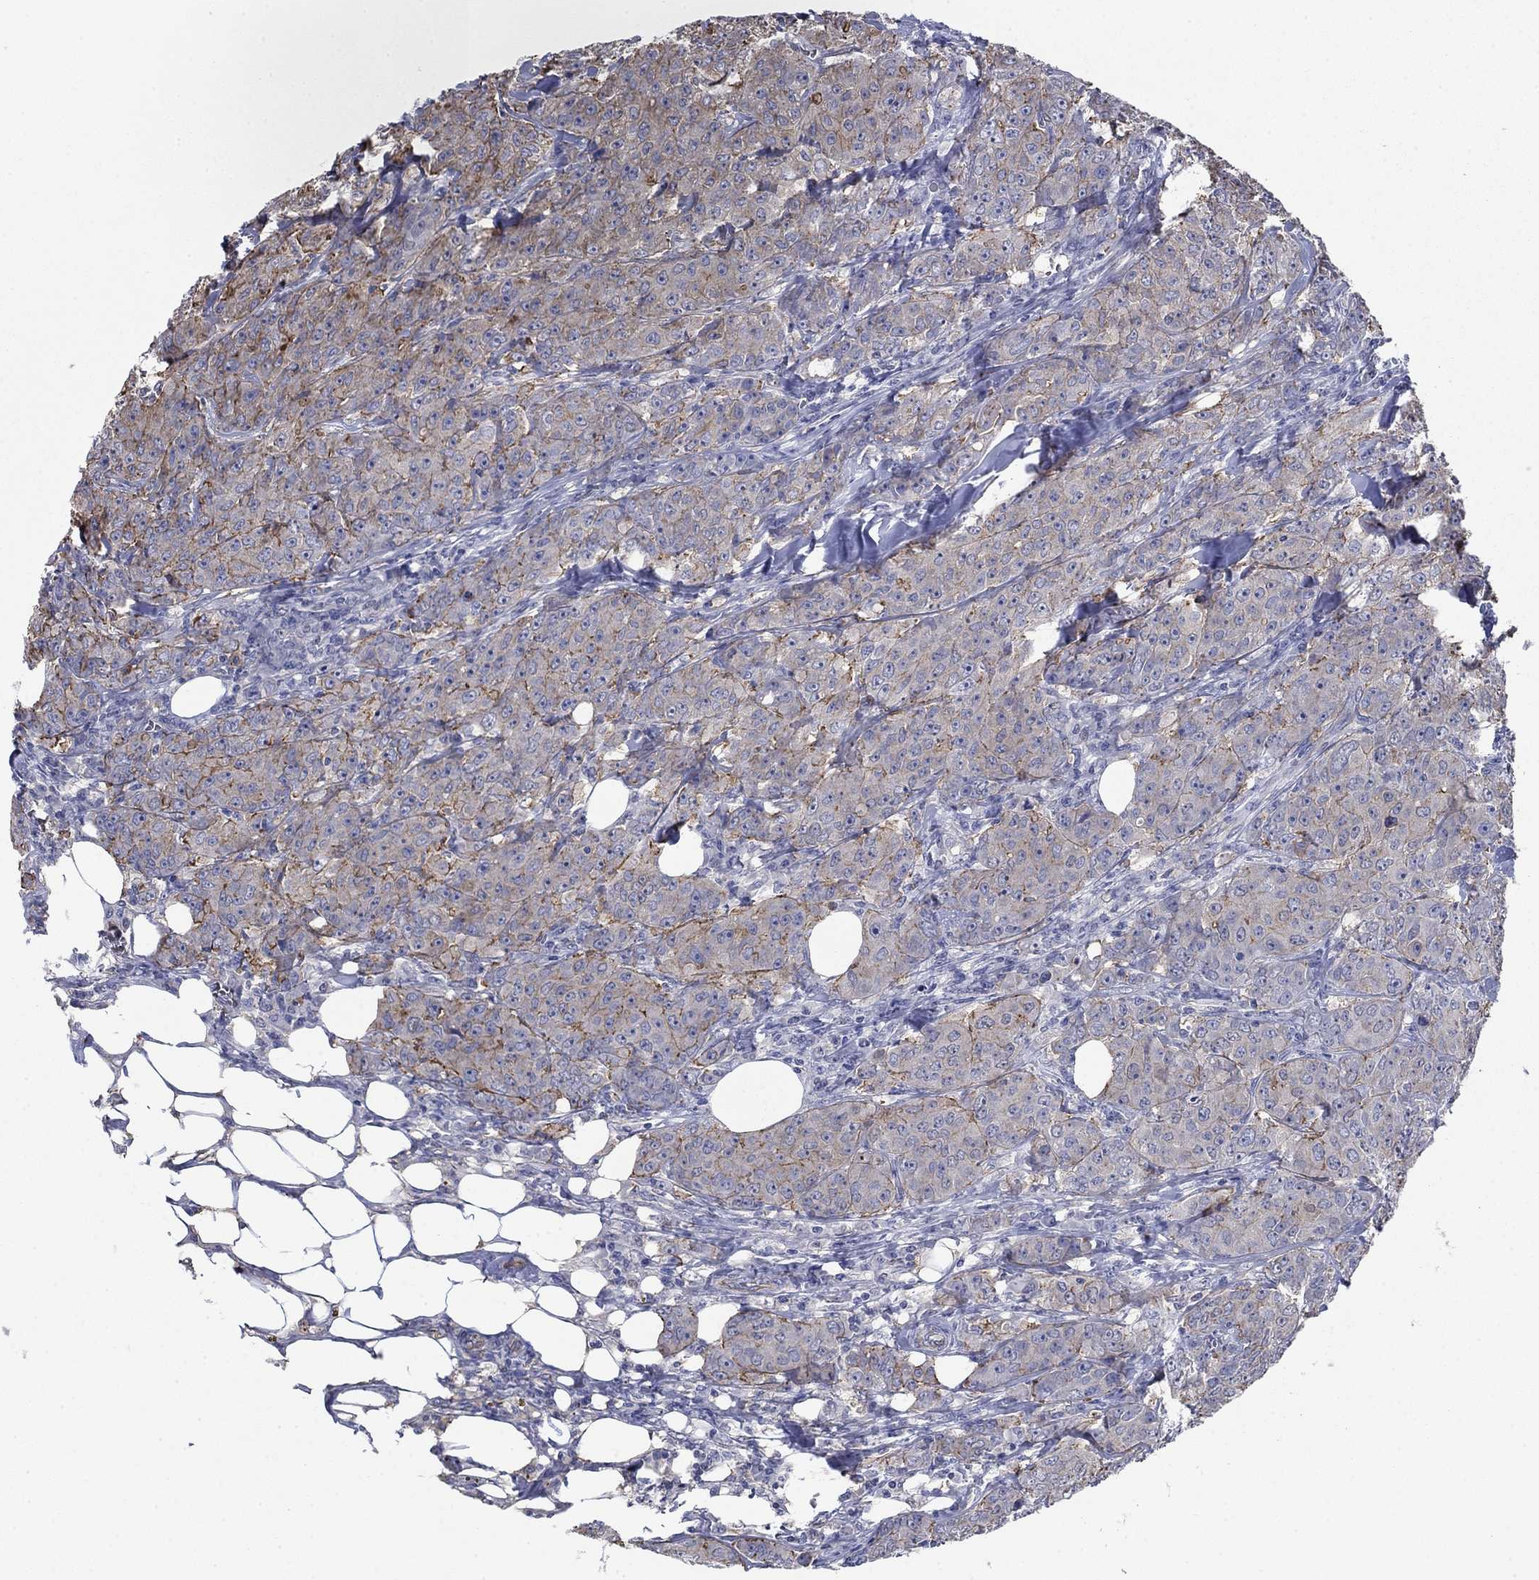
{"staining": {"intensity": "moderate", "quantity": "<25%", "location": "cytoplasmic/membranous"}, "tissue": "breast cancer", "cell_type": "Tumor cells", "image_type": "cancer", "snomed": [{"axis": "morphology", "description": "Duct carcinoma"}, {"axis": "topography", "description": "Breast"}], "caption": "Human breast infiltrating ductal carcinoma stained with a protein marker exhibits moderate staining in tumor cells.", "gene": "FLNC", "patient": {"sex": "female", "age": 43}}